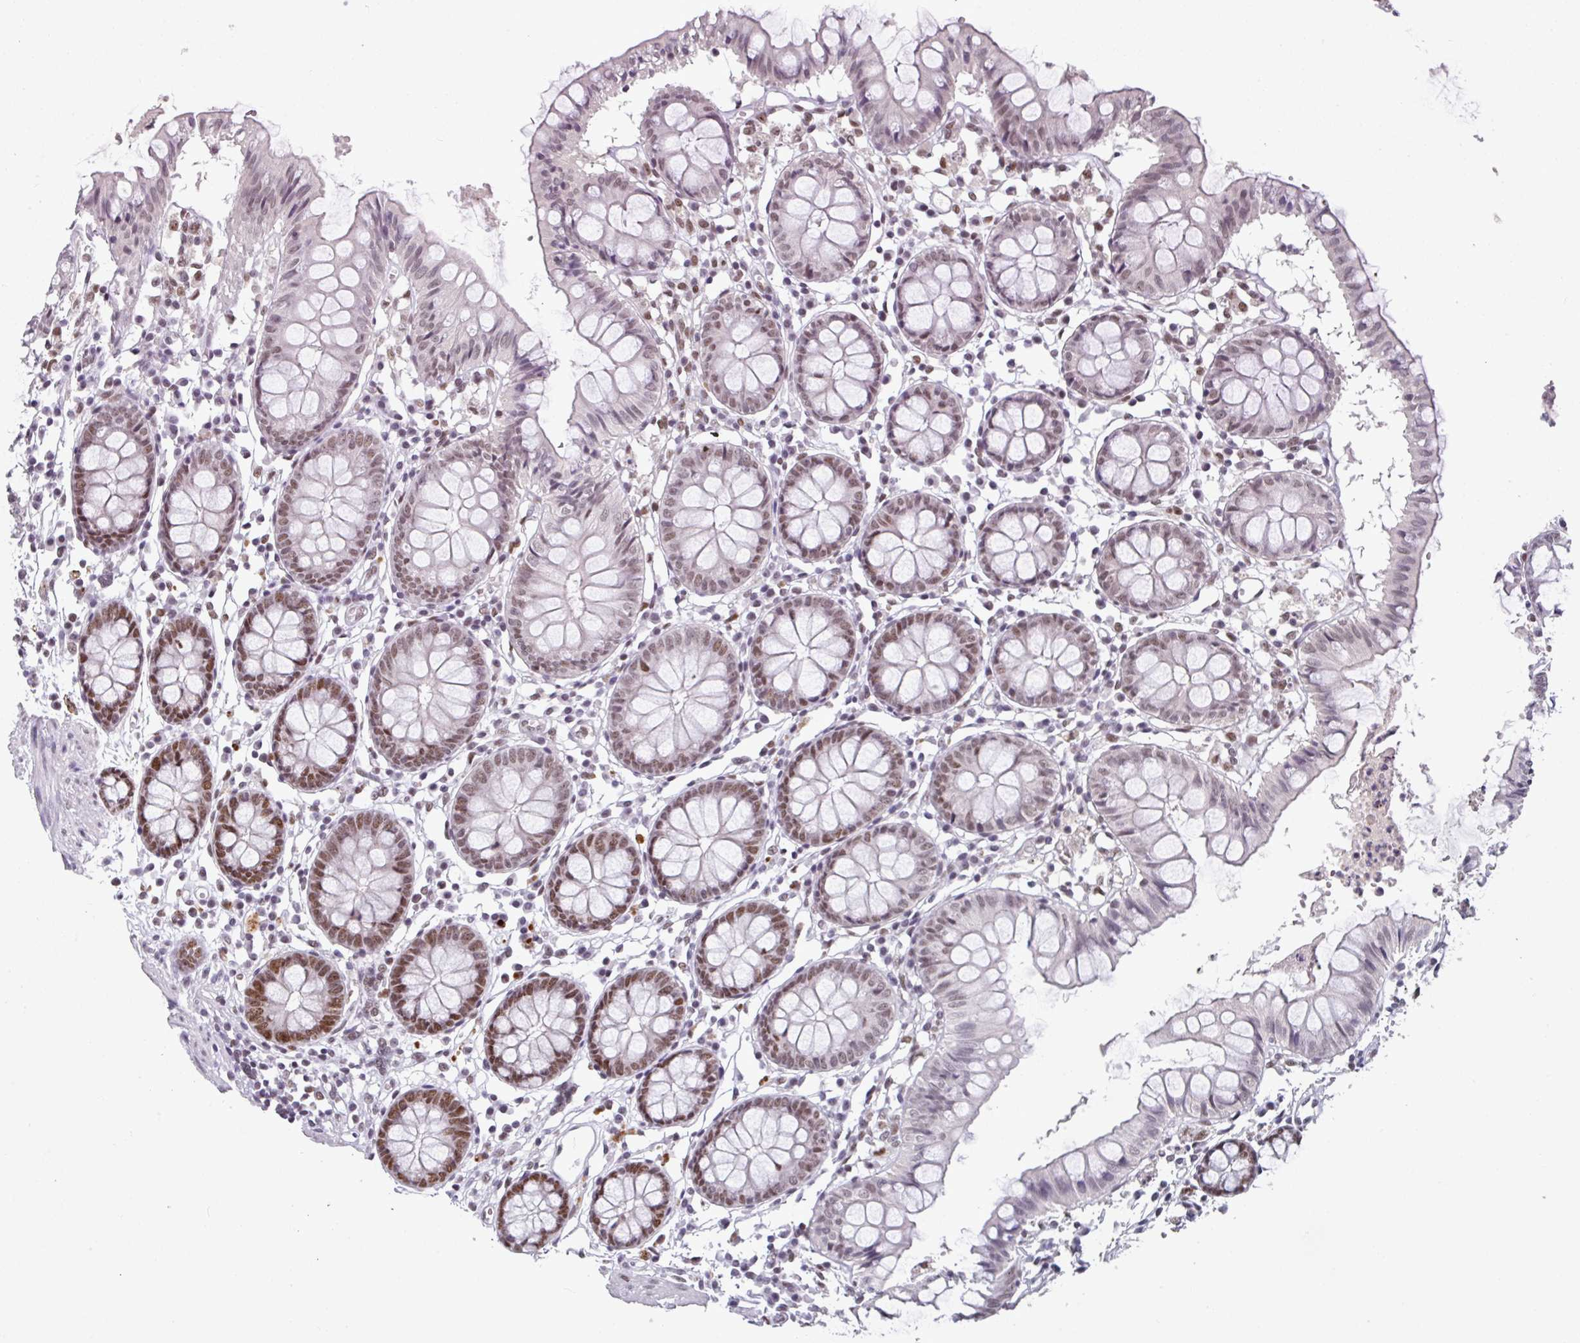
{"staining": {"intensity": "moderate", "quantity": "25%-75%", "location": "nuclear"}, "tissue": "colon", "cell_type": "Endothelial cells", "image_type": "normal", "snomed": [{"axis": "morphology", "description": "Normal tissue, NOS"}, {"axis": "topography", "description": "Colon"}], "caption": "Approximately 25%-75% of endothelial cells in unremarkable colon display moderate nuclear protein positivity as visualized by brown immunohistochemical staining.", "gene": "ENSG00000283782", "patient": {"sex": "female", "age": 84}}